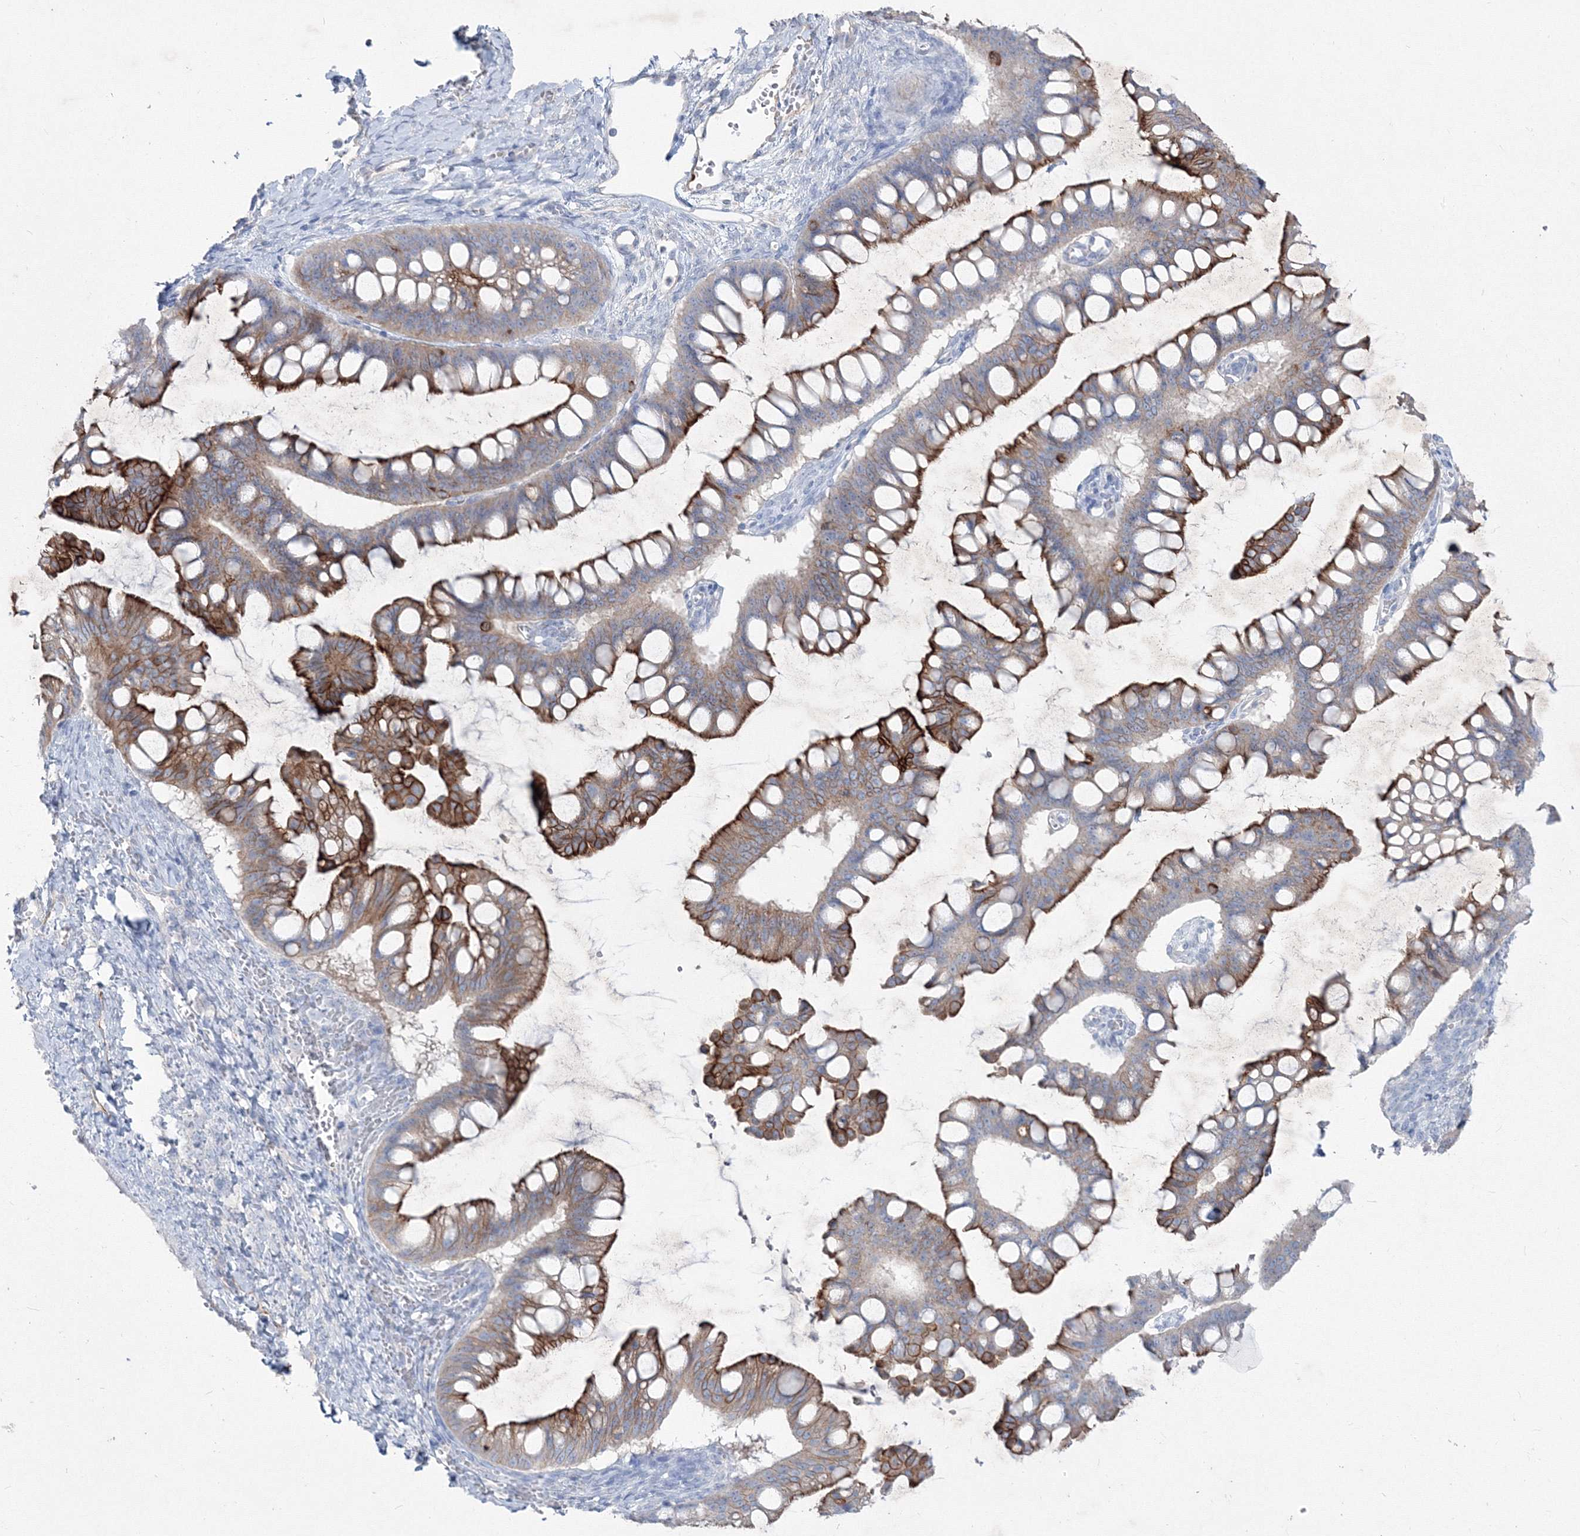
{"staining": {"intensity": "strong", "quantity": "25%-75%", "location": "cytoplasmic/membranous"}, "tissue": "ovarian cancer", "cell_type": "Tumor cells", "image_type": "cancer", "snomed": [{"axis": "morphology", "description": "Cystadenocarcinoma, mucinous, NOS"}, {"axis": "topography", "description": "Ovary"}], "caption": "Strong cytoplasmic/membranous positivity is appreciated in approximately 25%-75% of tumor cells in ovarian cancer. The protein is shown in brown color, while the nuclei are stained blue.", "gene": "TMEM139", "patient": {"sex": "female", "age": 73}}